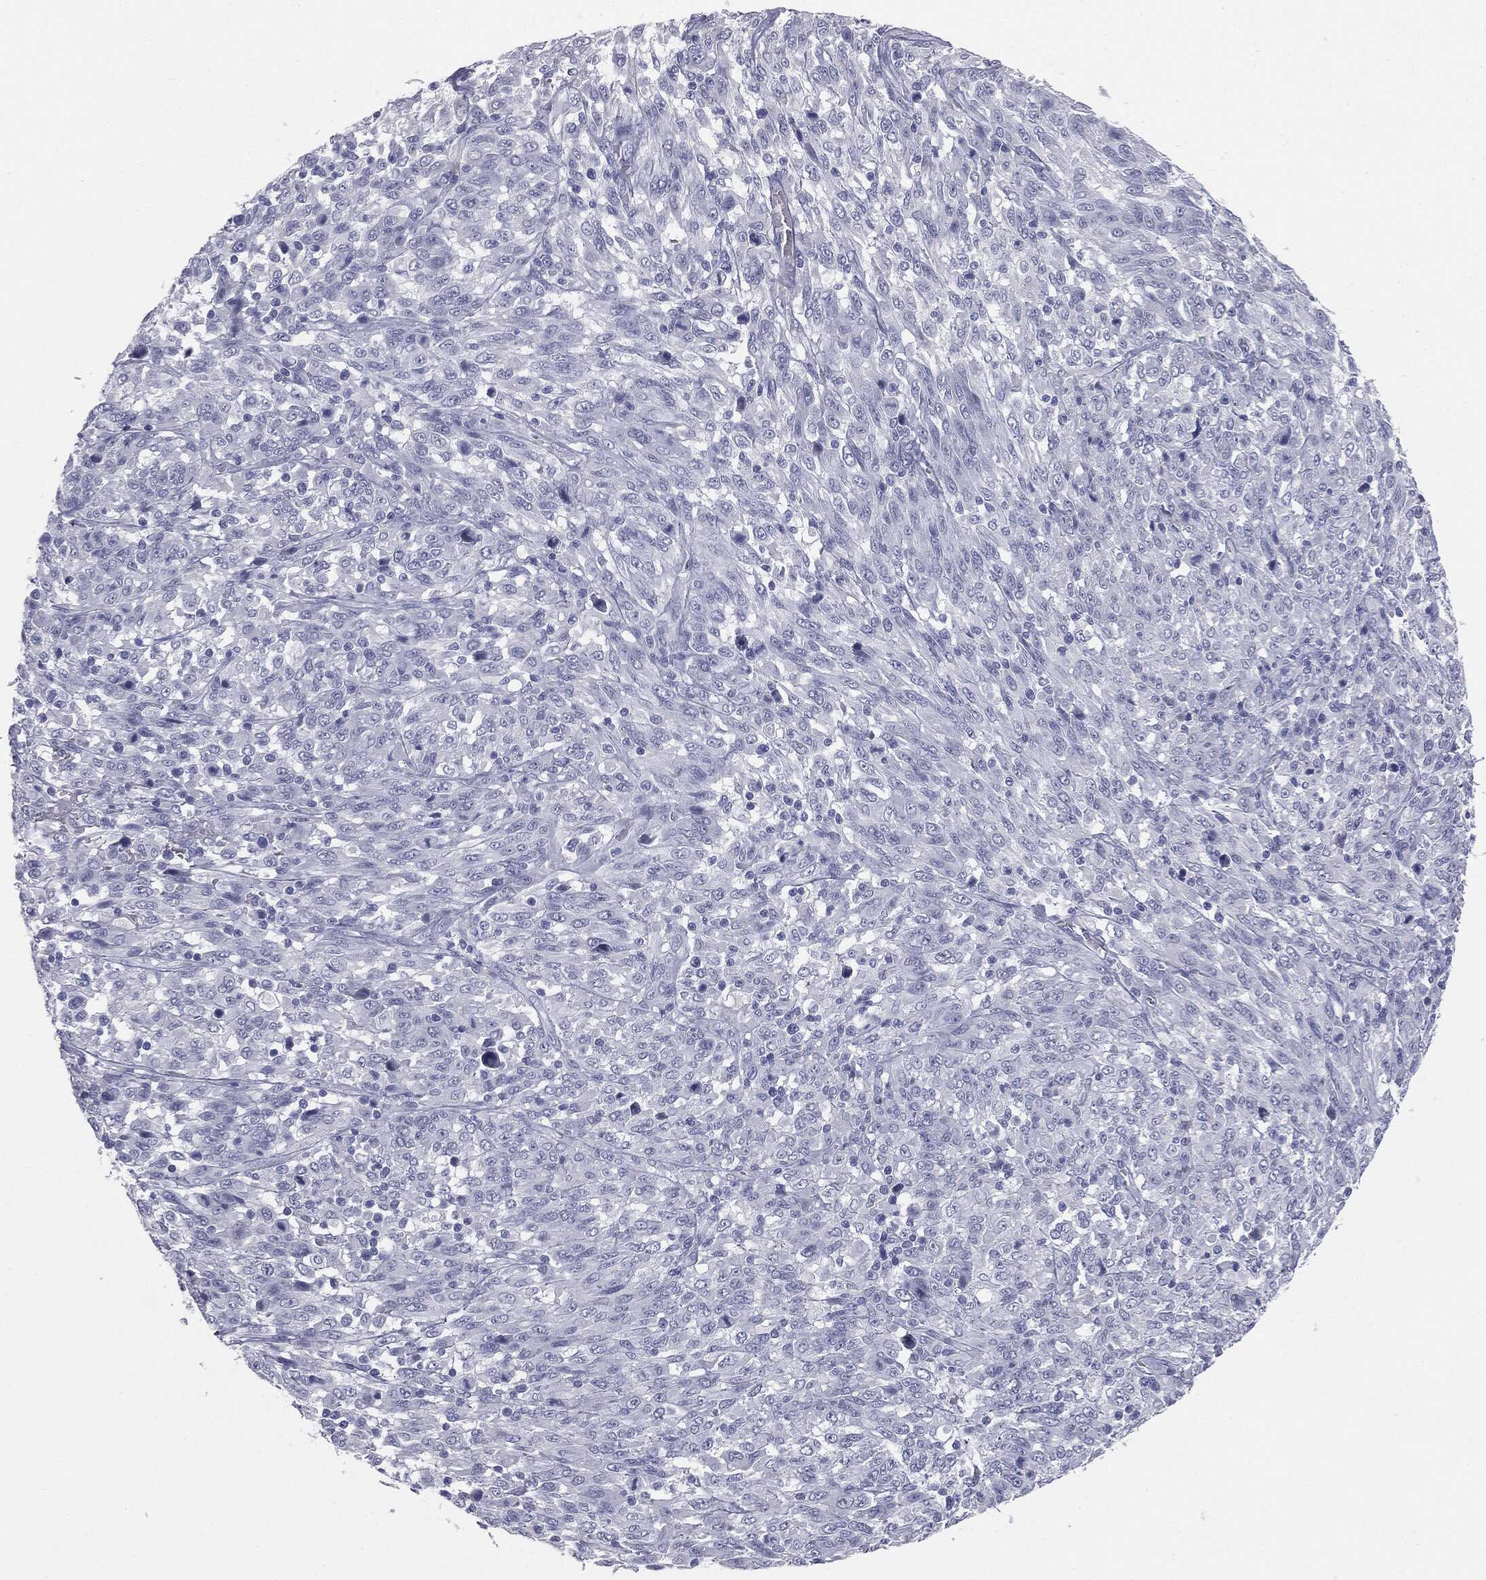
{"staining": {"intensity": "negative", "quantity": "none", "location": "none"}, "tissue": "melanoma", "cell_type": "Tumor cells", "image_type": "cancer", "snomed": [{"axis": "morphology", "description": "Malignant melanoma, NOS"}, {"axis": "topography", "description": "Skin"}], "caption": "DAB (3,3'-diaminobenzidine) immunohistochemical staining of human melanoma shows no significant expression in tumor cells.", "gene": "MUC5AC", "patient": {"sex": "female", "age": 91}}